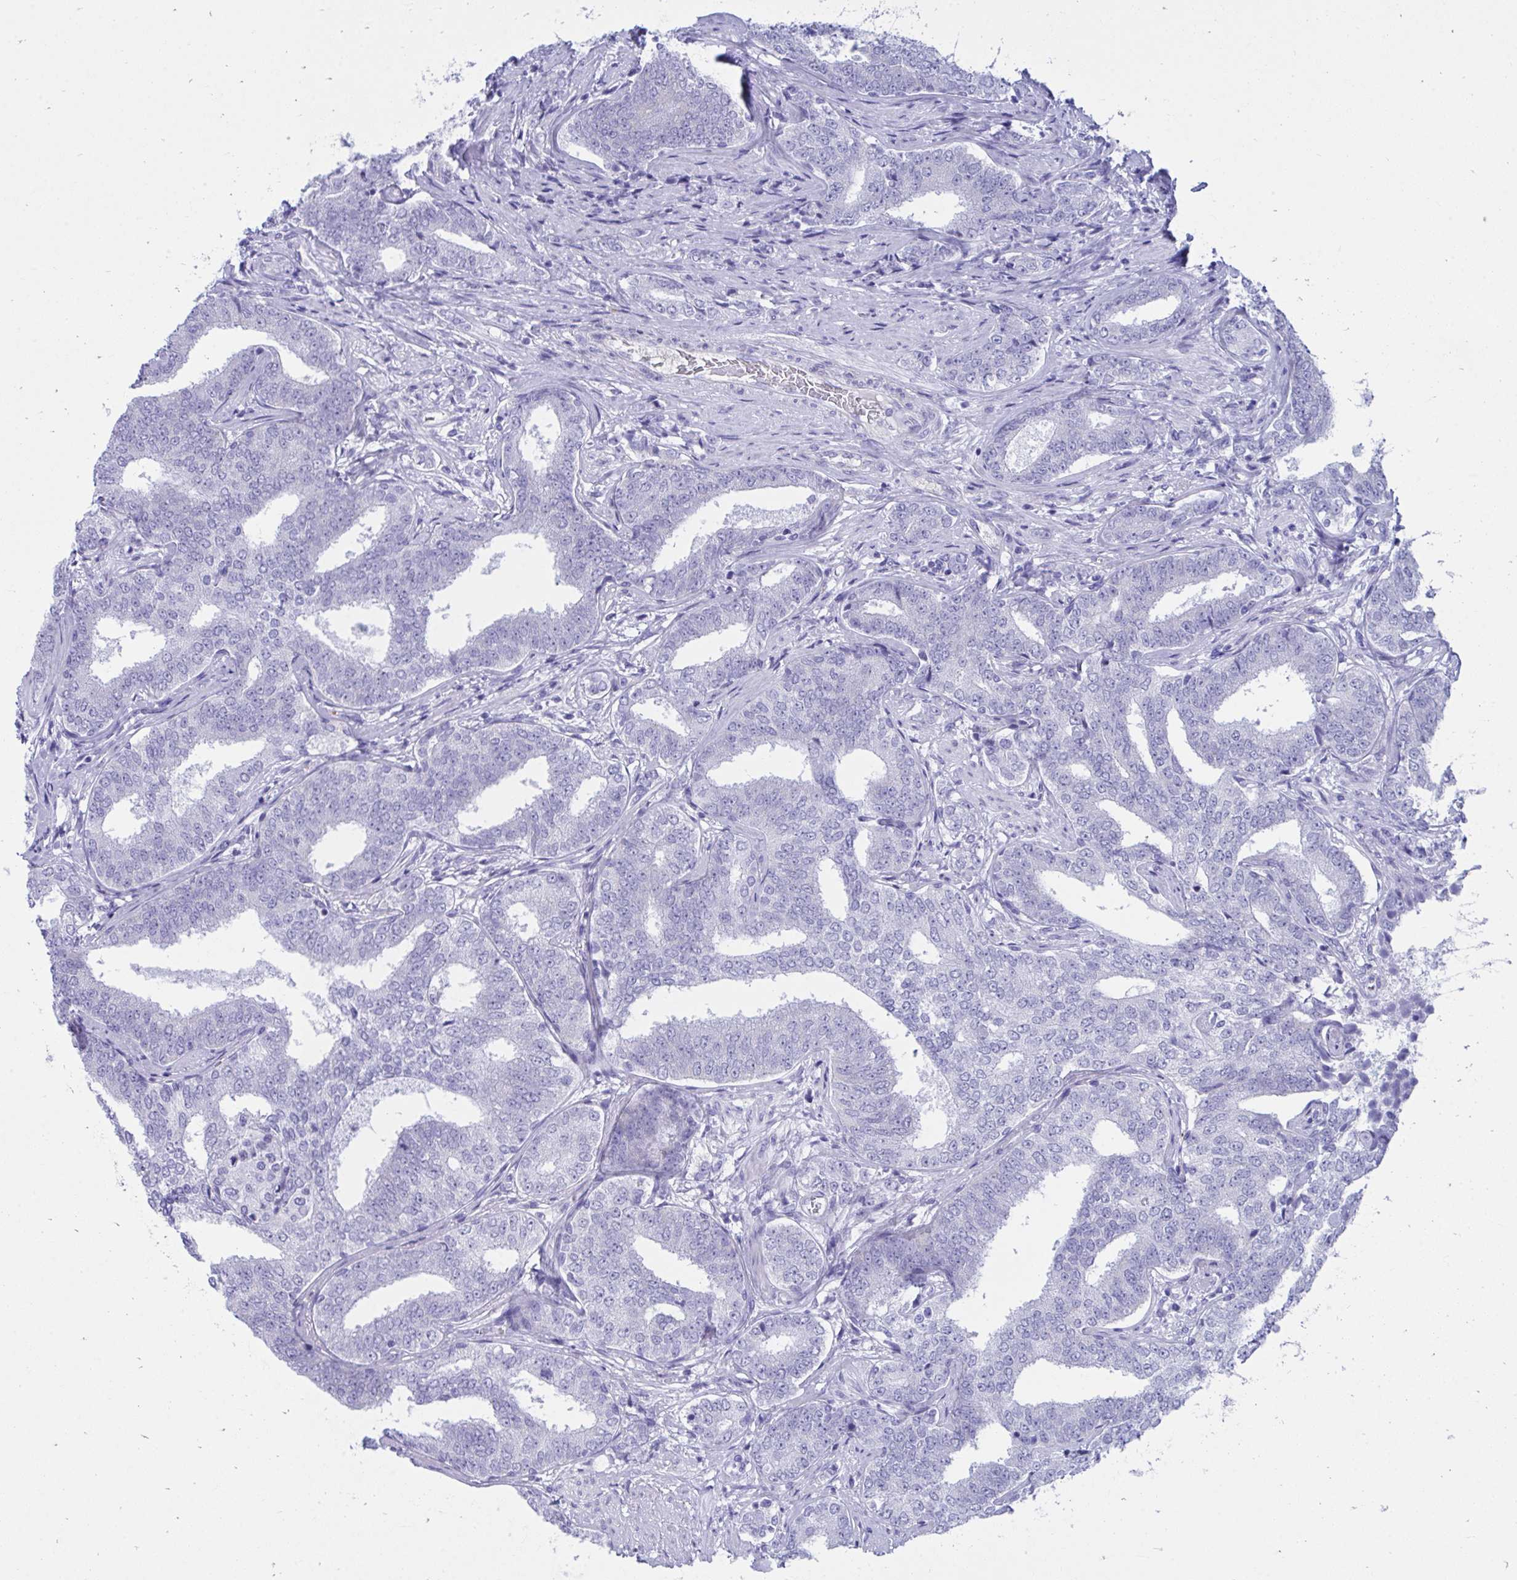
{"staining": {"intensity": "negative", "quantity": "none", "location": "none"}, "tissue": "prostate cancer", "cell_type": "Tumor cells", "image_type": "cancer", "snomed": [{"axis": "morphology", "description": "Adenocarcinoma, High grade"}, {"axis": "topography", "description": "Prostate"}], "caption": "DAB (3,3'-diaminobenzidine) immunohistochemical staining of prostate cancer reveals no significant expression in tumor cells.", "gene": "SHISA8", "patient": {"sex": "male", "age": 72}}